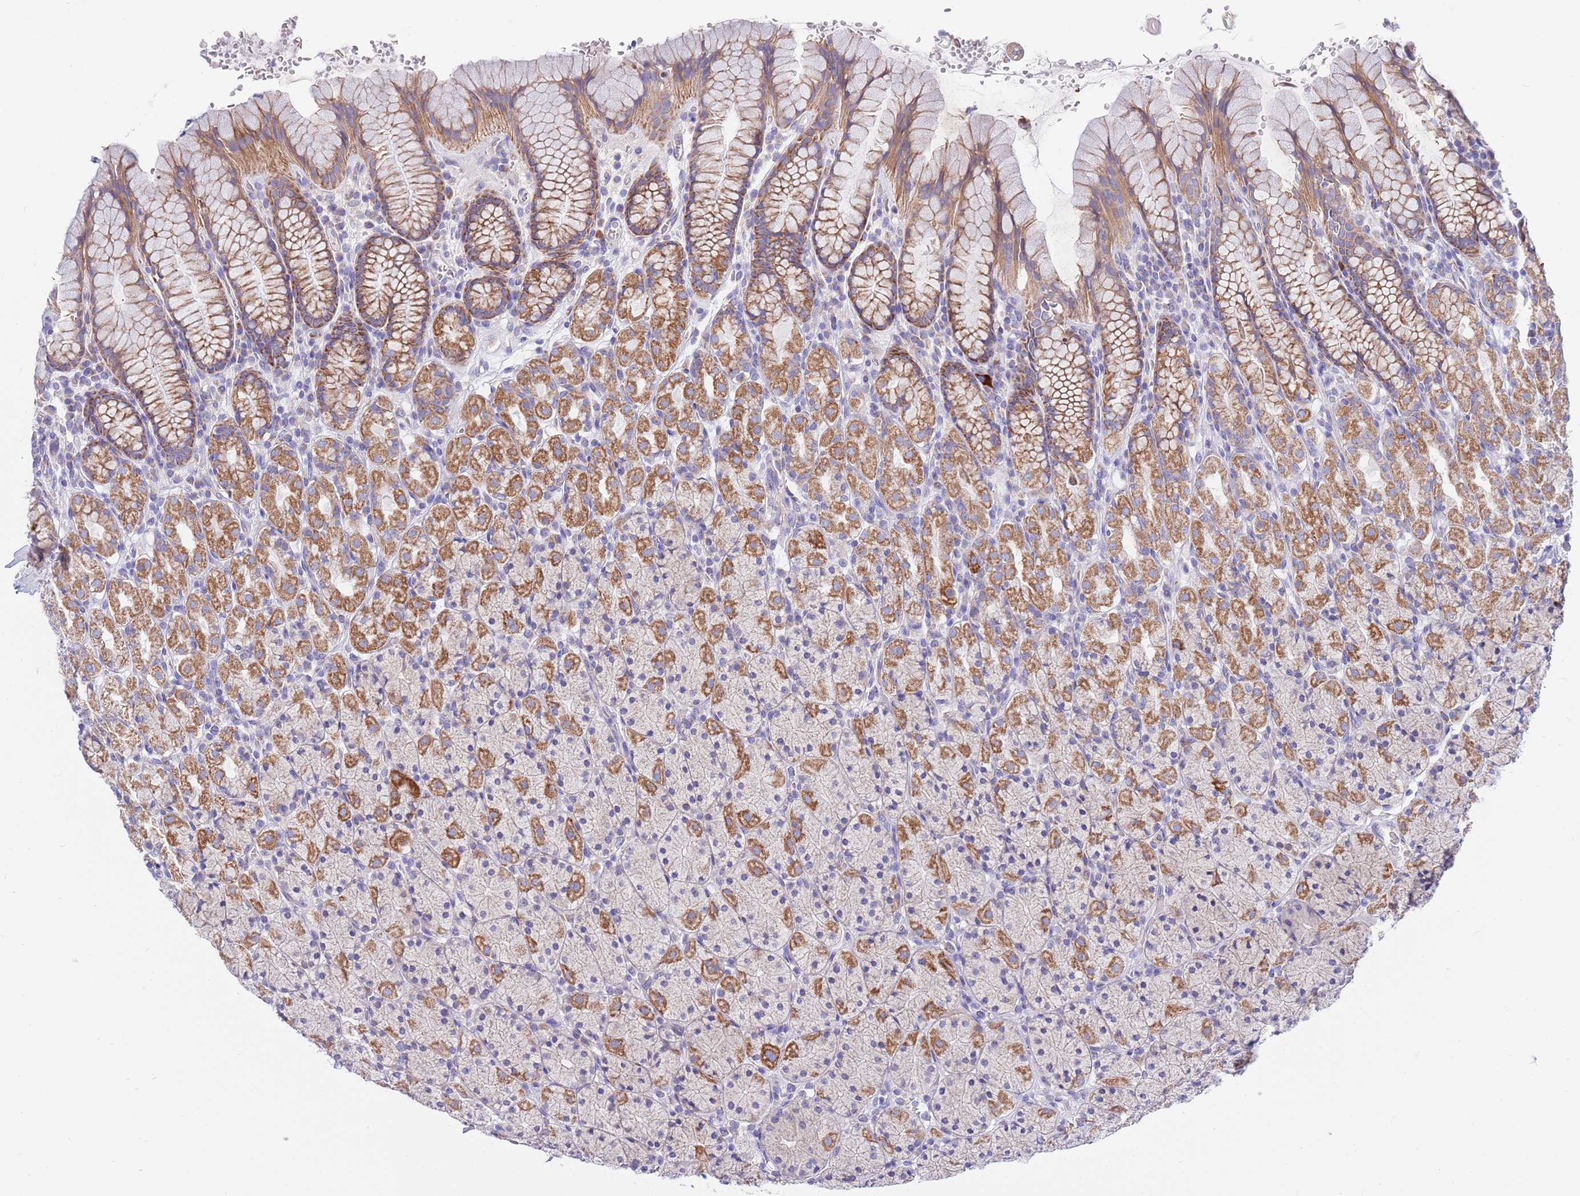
{"staining": {"intensity": "moderate", "quantity": "25%-75%", "location": "cytoplasmic/membranous"}, "tissue": "stomach", "cell_type": "Glandular cells", "image_type": "normal", "snomed": [{"axis": "morphology", "description": "Normal tissue, NOS"}, {"axis": "topography", "description": "Stomach, upper"}, {"axis": "topography", "description": "Stomach"}], "caption": "Immunohistochemistry (IHC) histopathology image of normal stomach: stomach stained using IHC exhibits medium levels of moderate protein expression localized specifically in the cytoplasmic/membranous of glandular cells, appearing as a cytoplasmic/membranous brown color.", "gene": "EMC8", "patient": {"sex": "male", "age": 62}}